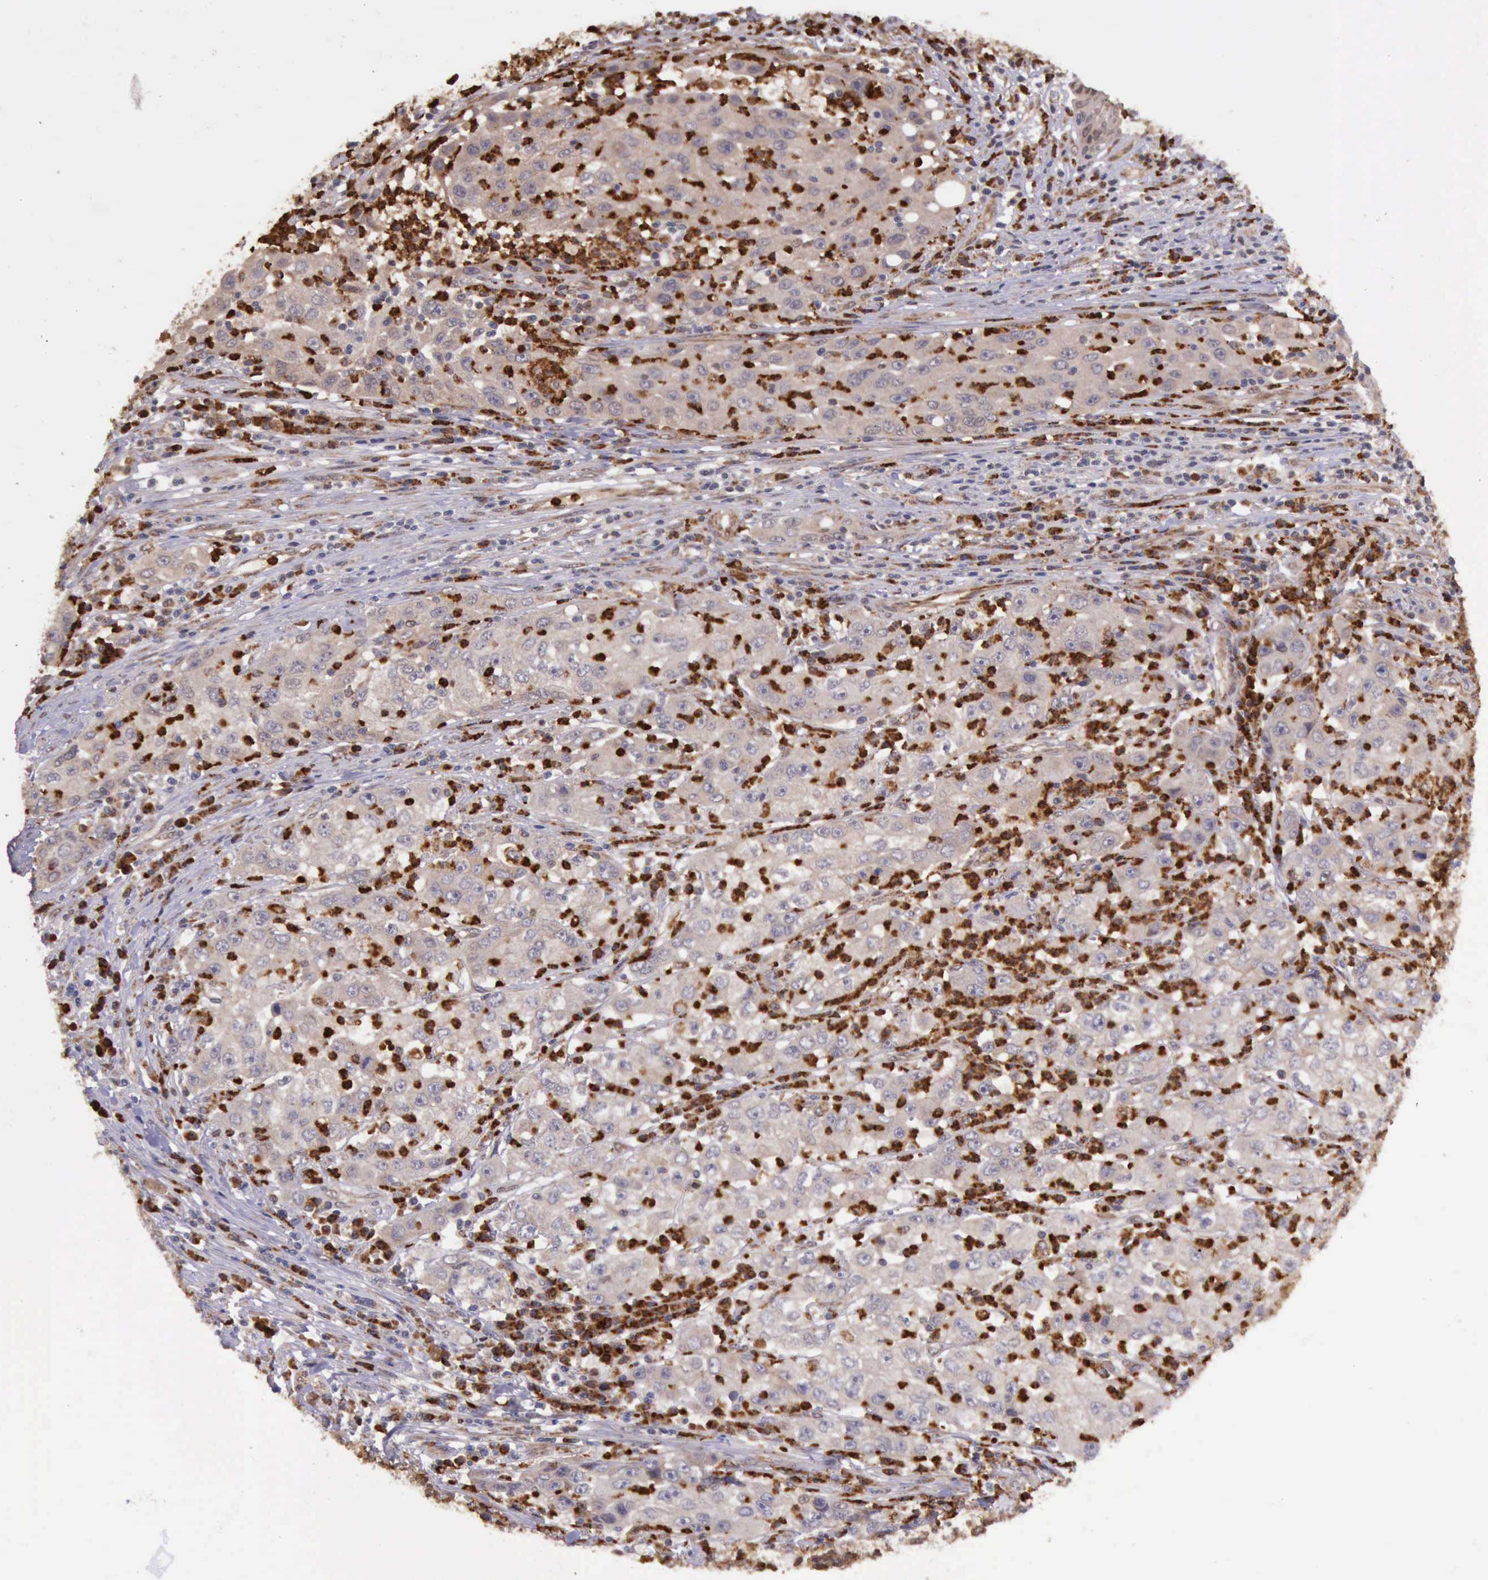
{"staining": {"intensity": "weak", "quantity": ">75%", "location": "cytoplasmic/membranous"}, "tissue": "cervical cancer", "cell_type": "Tumor cells", "image_type": "cancer", "snomed": [{"axis": "morphology", "description": "Squamous cell carcinoma, NOS"}, {"axis": "topography", "description": "Cervix"}], "caption": "About >75% of tumor cells in cervical cancer (squamous cell carcinoma) reveal weak cytoplasmic/membranous protein expression as visualized by brown immunohistochemical staining.", "gene": "ARMCX3", "patient": {"sex": "female", "age": 36}}